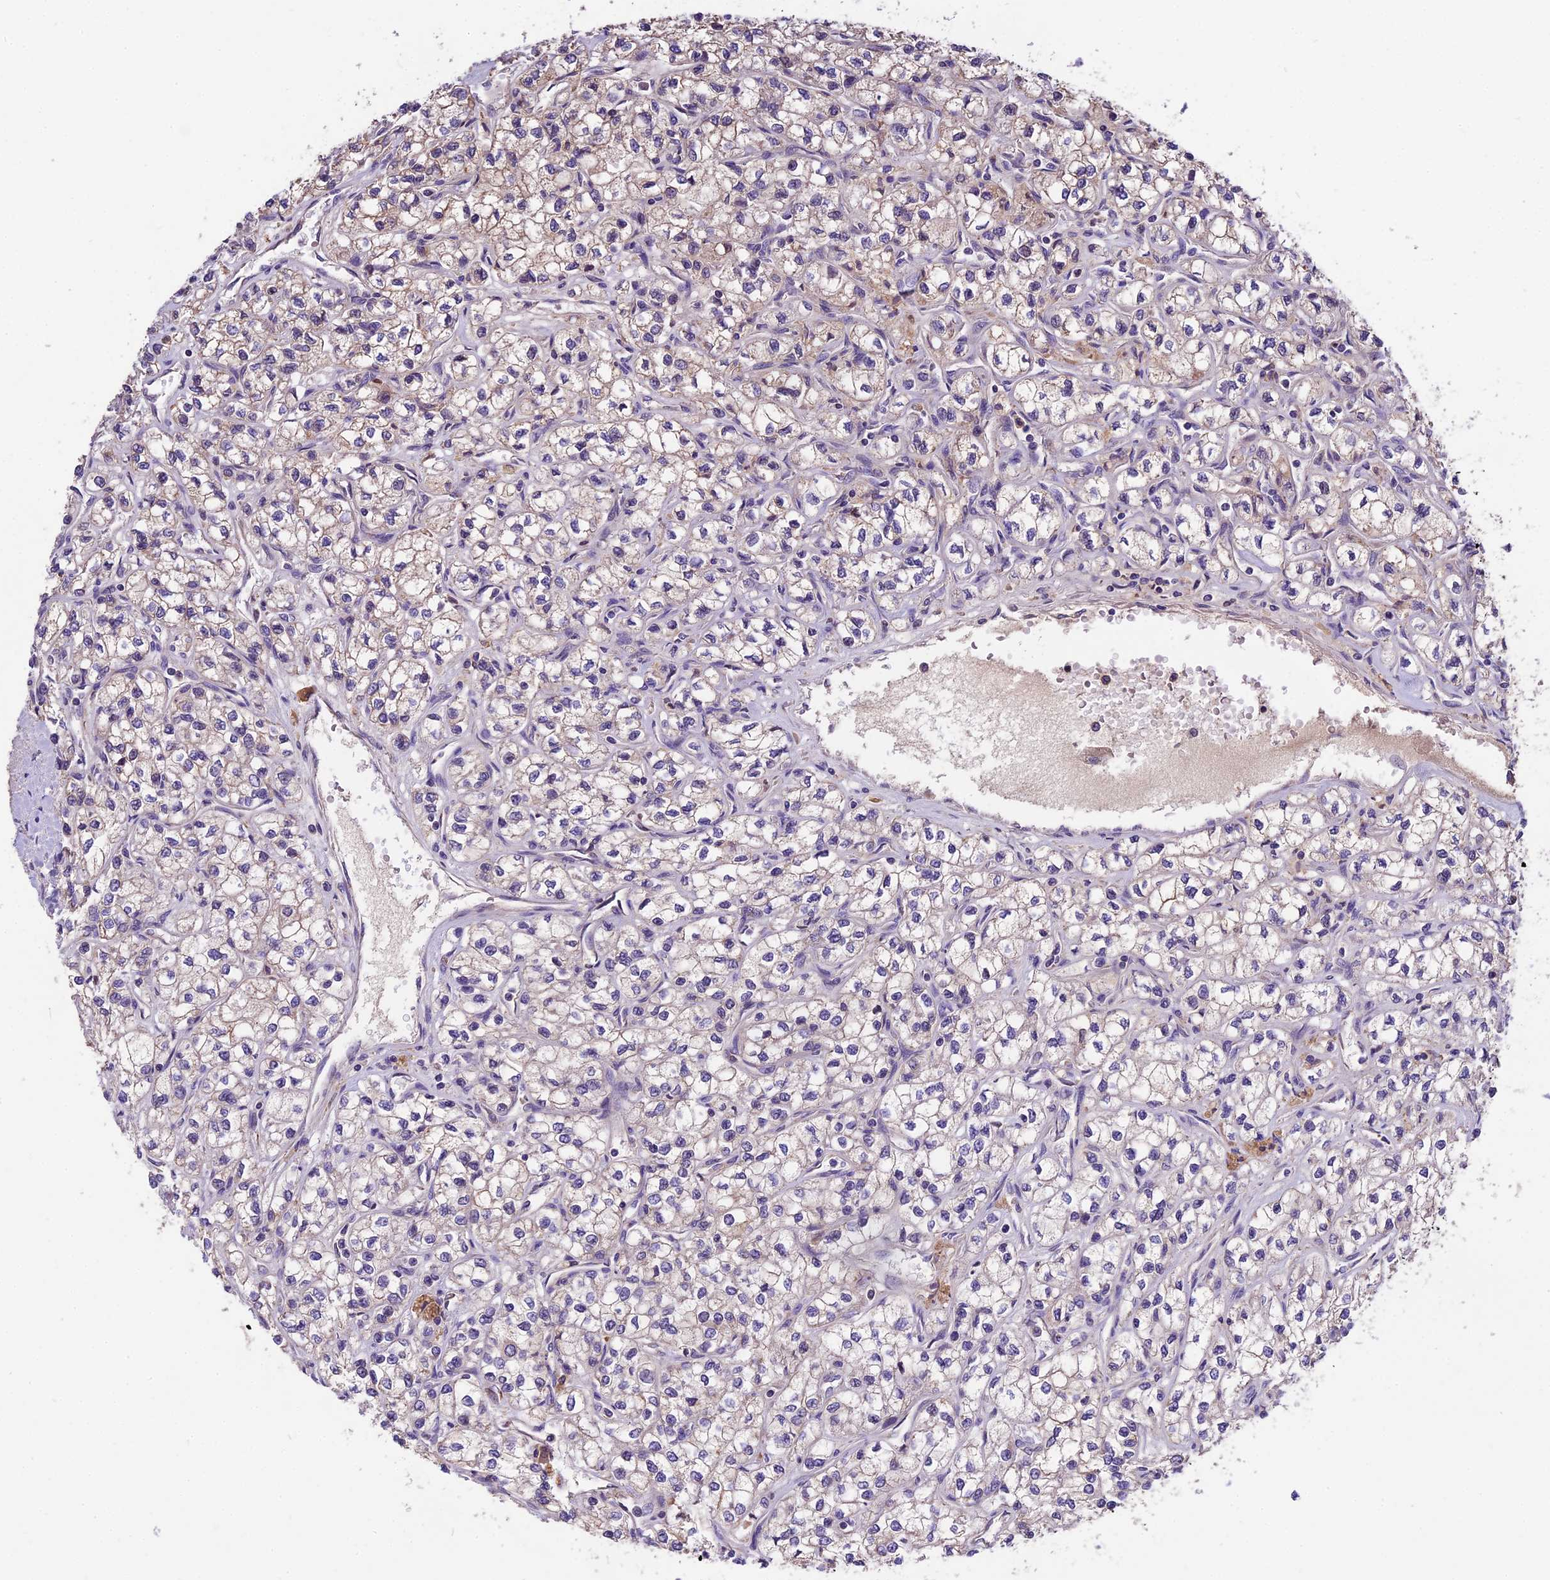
{"staining": {"intensity": "negative", "quantity": "none", "location": "none"}, "tissue": "renal cancer", "cell_type": "Tumor cells", "image_type": "cancer", "snomed": [{"axis": "morphology", "description": "Adenocarcinoma, NOS"}, {"axis": "topography", "description": "Kidney"}], "caption": "The micrograph exhibits no significant expression in tumor cells of renal adenocarcinoma.", "gene": "ABCC10", "patient": {"sex": "male", "age": 80}}